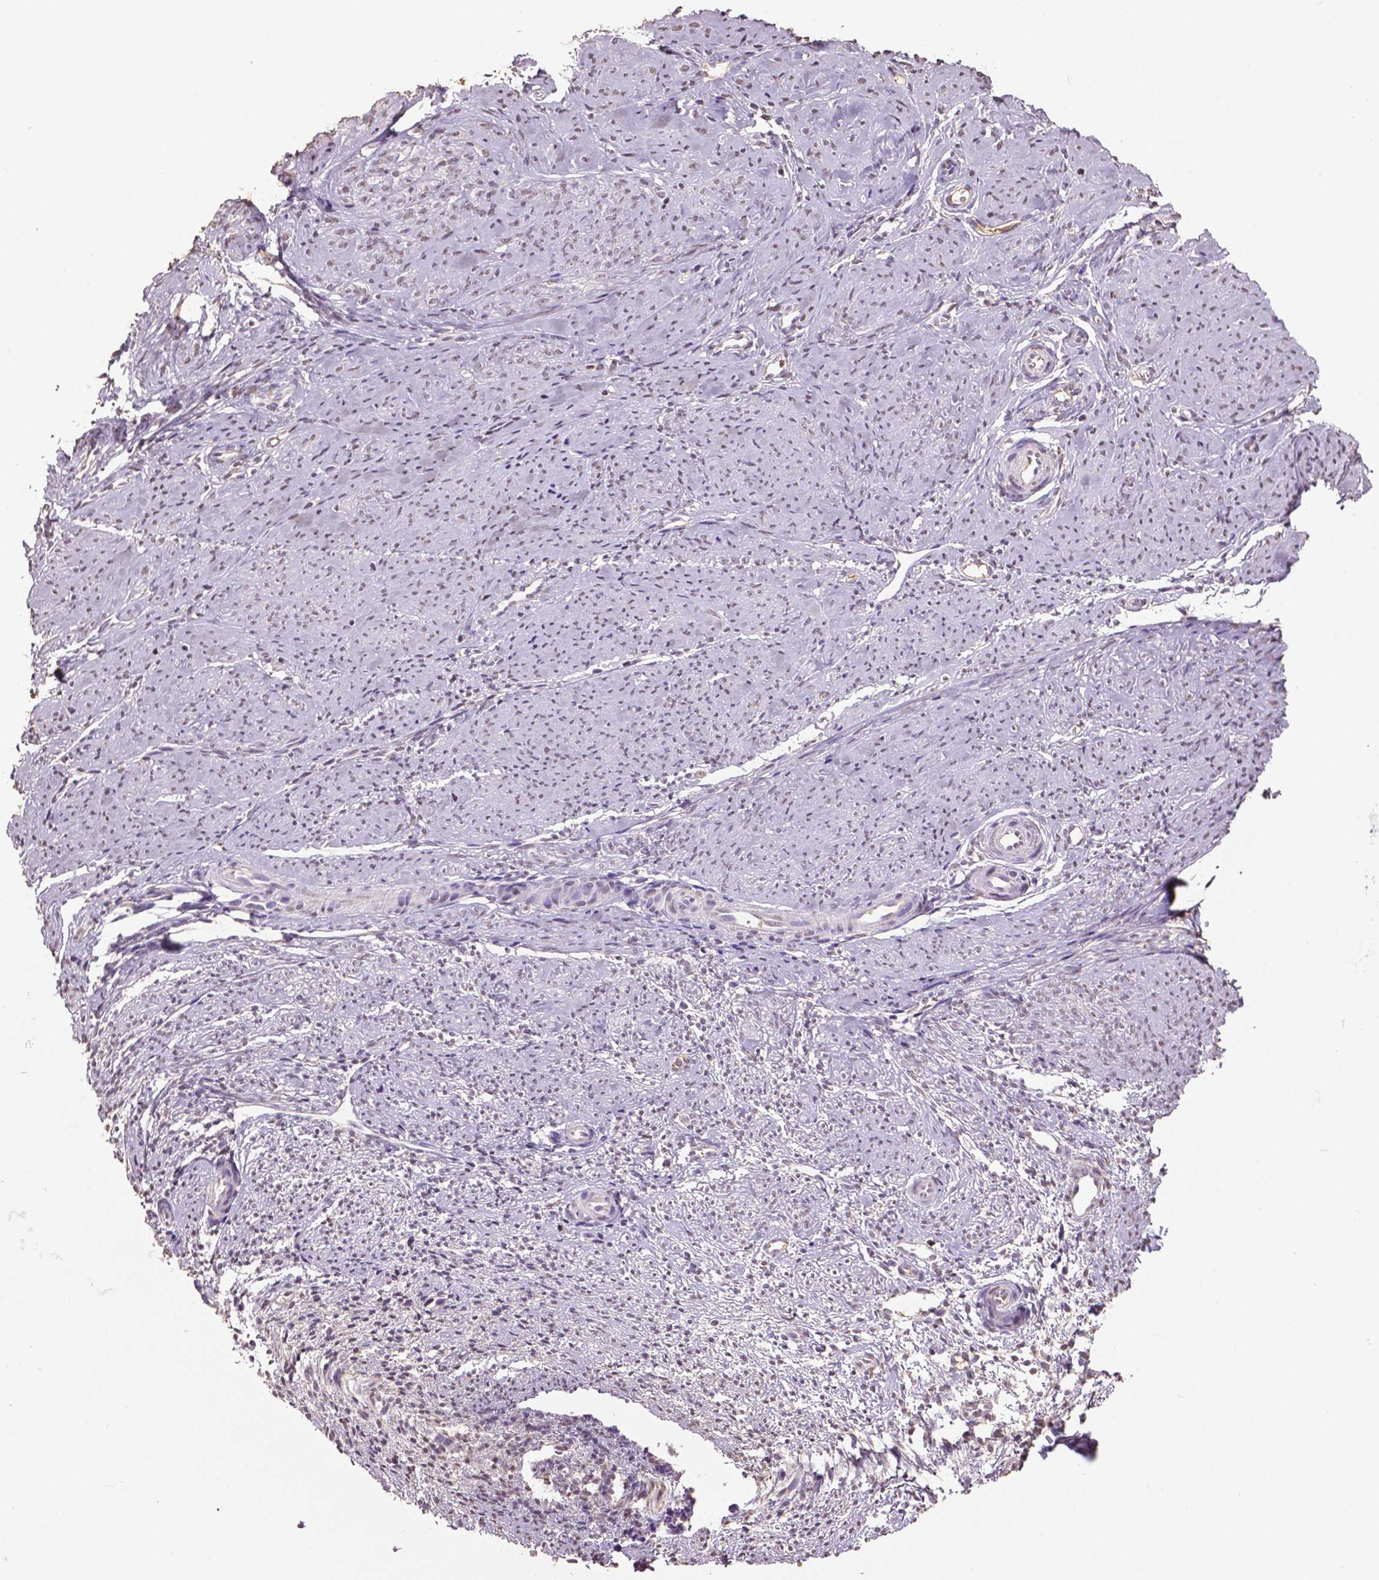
{"staining": {"intensity": "negative", "quantity": "none", "location": "none"}, "tissue": "smooth muscle", "cell_type": "Smooth muscle cells", "image_type": "normal", "snomed": [{"axis": "morphology", "description": "Normal tissue, NOS"}, {"axis": "topography", "description": "Smooth muscle"}], "caption": "DAB (3,3'-diaminobenzidine) immunohistochemical staining of unremarkable smooth muscle reveals no significant positivity in smooth muscle cells. The staining was performed using DAB (3,3'-diaminobenzidine) to visualize the protein expression in brown, while the nuclei were stained in blue with hematoxylin (Magnification: 20x).", "gene": "RUNX3", "patient": {"sex": "female", "age": 48}}